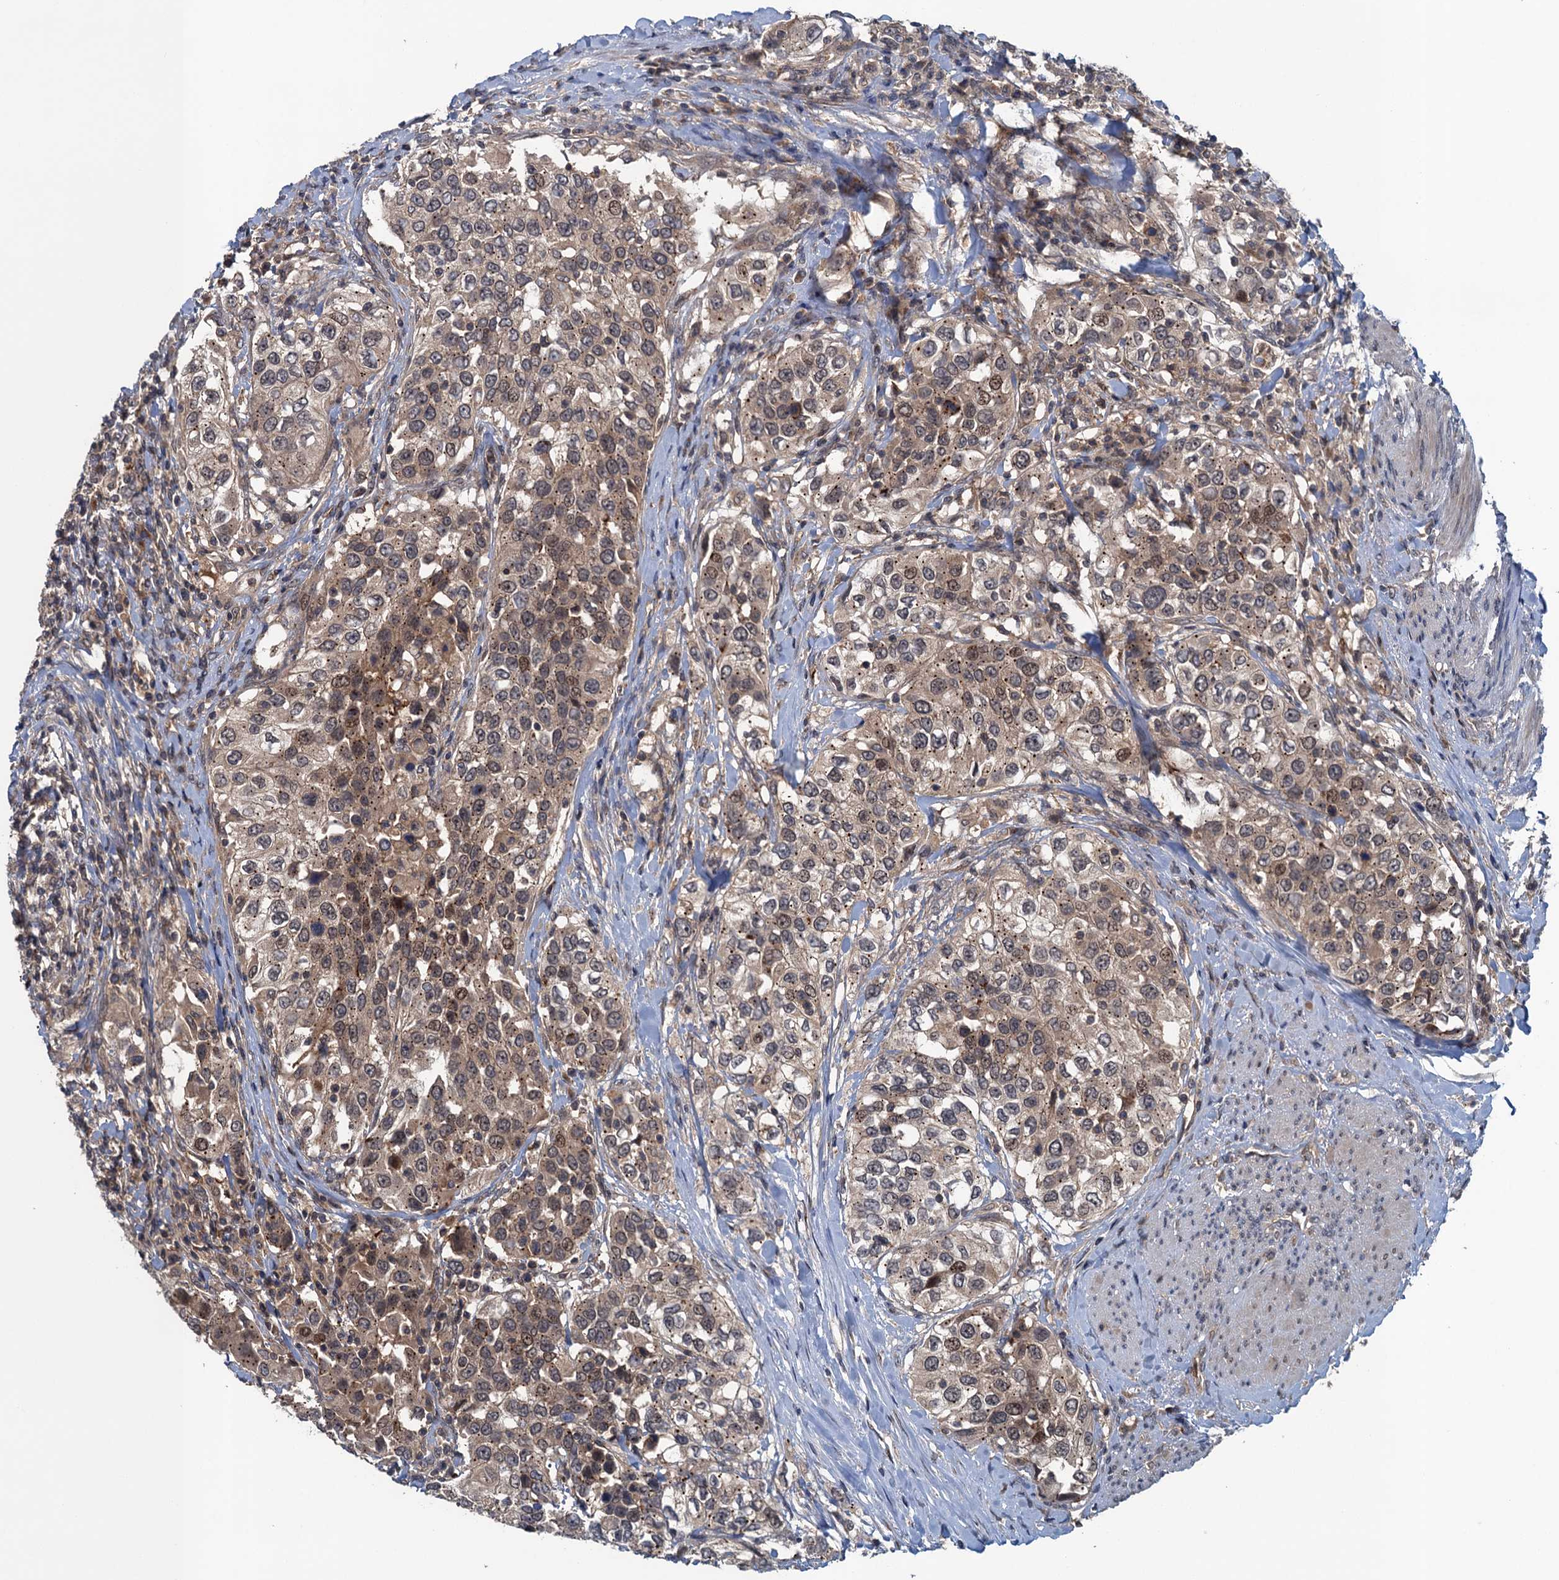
{"staining": {"intensity": "moderate", "quantity": "25%-75%", "location": "cytoplasmic/membranous,nuclear"}, "tissue": "urothelial cancer", "cell_type": "Tumor cells", "image_type": "cancer", "snomed": [{"axis": "morphology", "description": "Urothelial carcinoma, High grade"}, {"axis": "topography", "description": "Urinary bladder"}], "caption": "This is a photomicrograph of immunohistochemistry (IHC) staining of urothelial cancer, which shows moderate positivity in the cytoplasmic/membranous and nuclear of tumor cells.", "gene": "RNF165", "patient": {"sex": "female", "age": 80}}